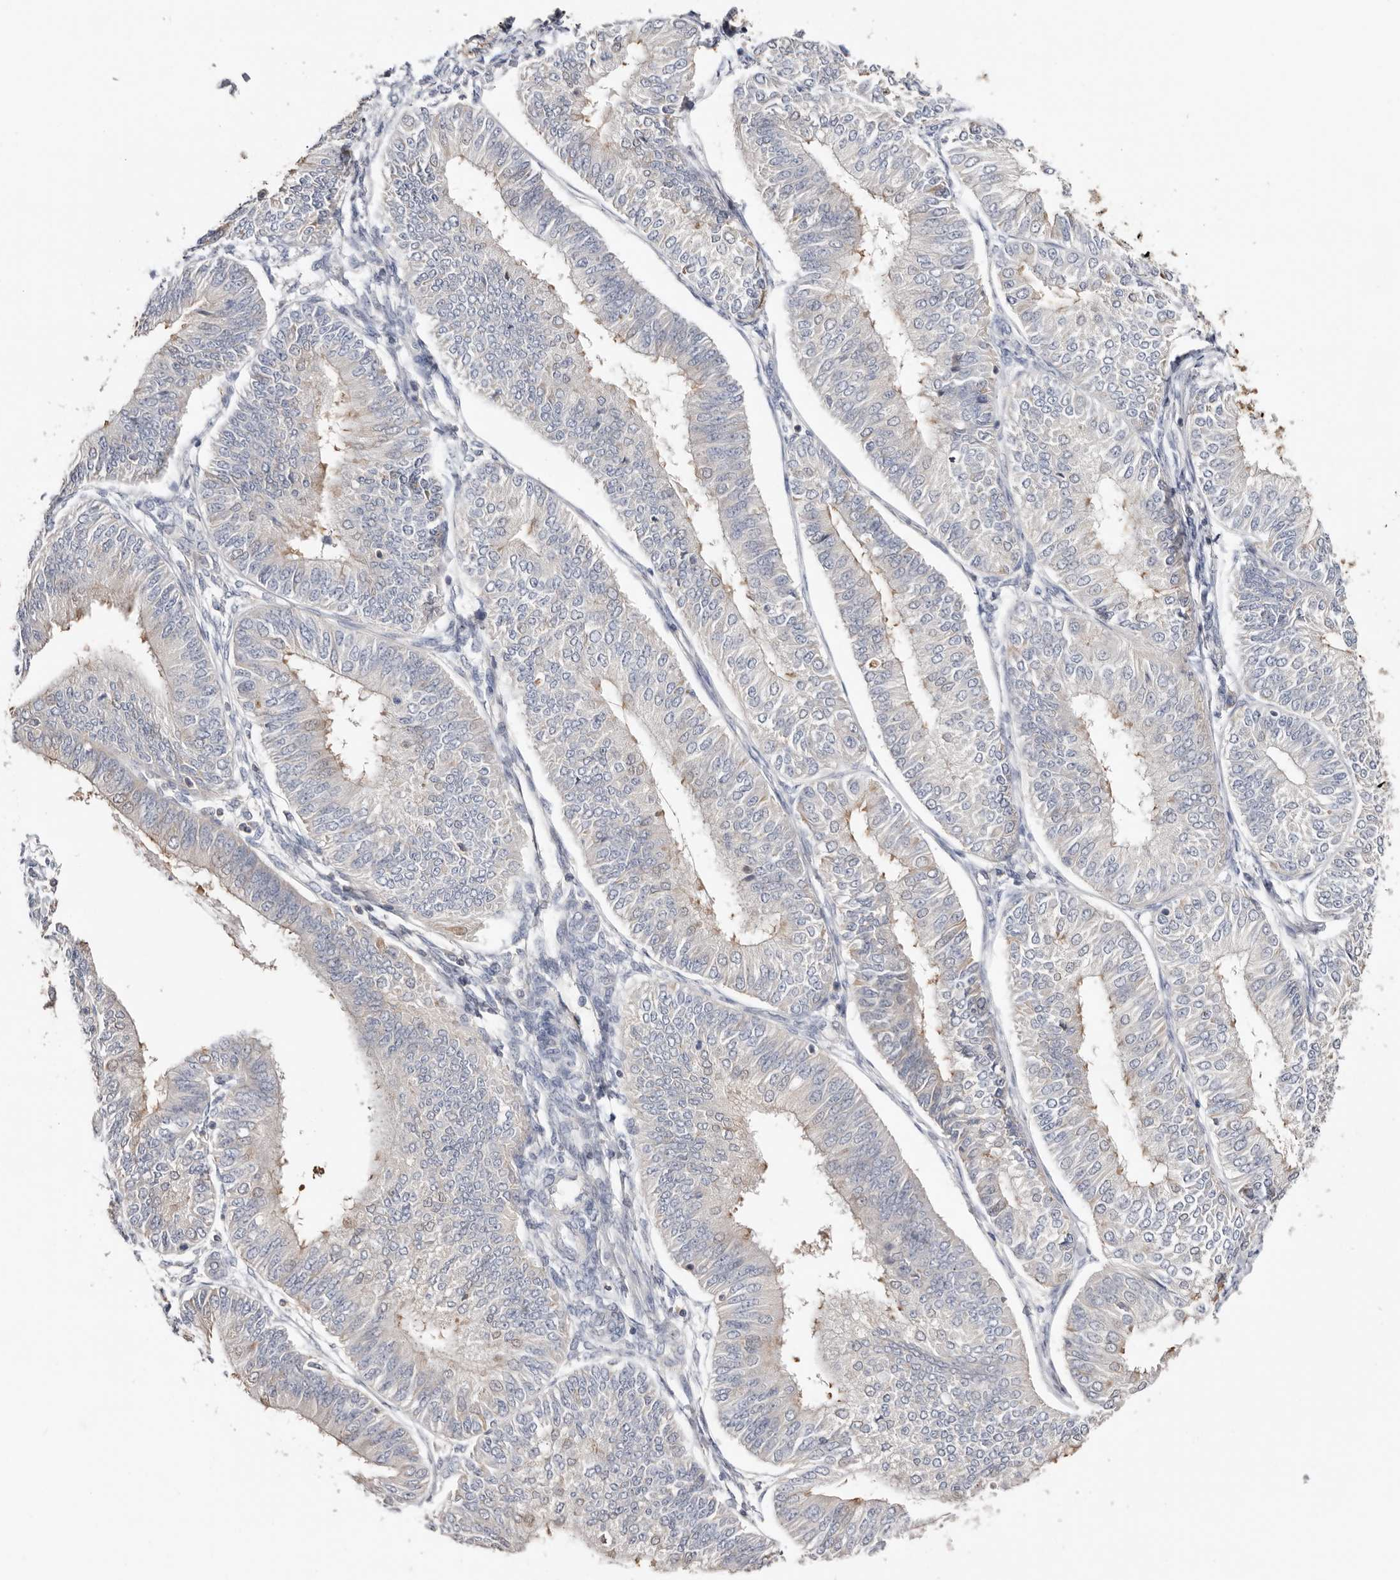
{"staining": {"intensity": "weak", "quantity": "<25%", "location": "cytoplasmic/membranous"}, "tissue": "endometrial cancer", "cell_type": "Tumor cells", "image_type": "cancer", "snomed": [{"axis": "morphology", "description": "Adenocarcinoma, NOS"}, {"axis": "topography", "description": "Endometrium"}], "caption": "A high-resolution photomicrograph shows immunohistochemistry staining of endometrial cancer (adenocarcinoma), which exhibits no significant positivity in tumor cells. Brightfield microscopy of IHC stained with DAB (brown) and hematoxylin (blue), captured at high magnification.", "gene": "S100A14", "patient": {"sex": "female", "age": 58}}